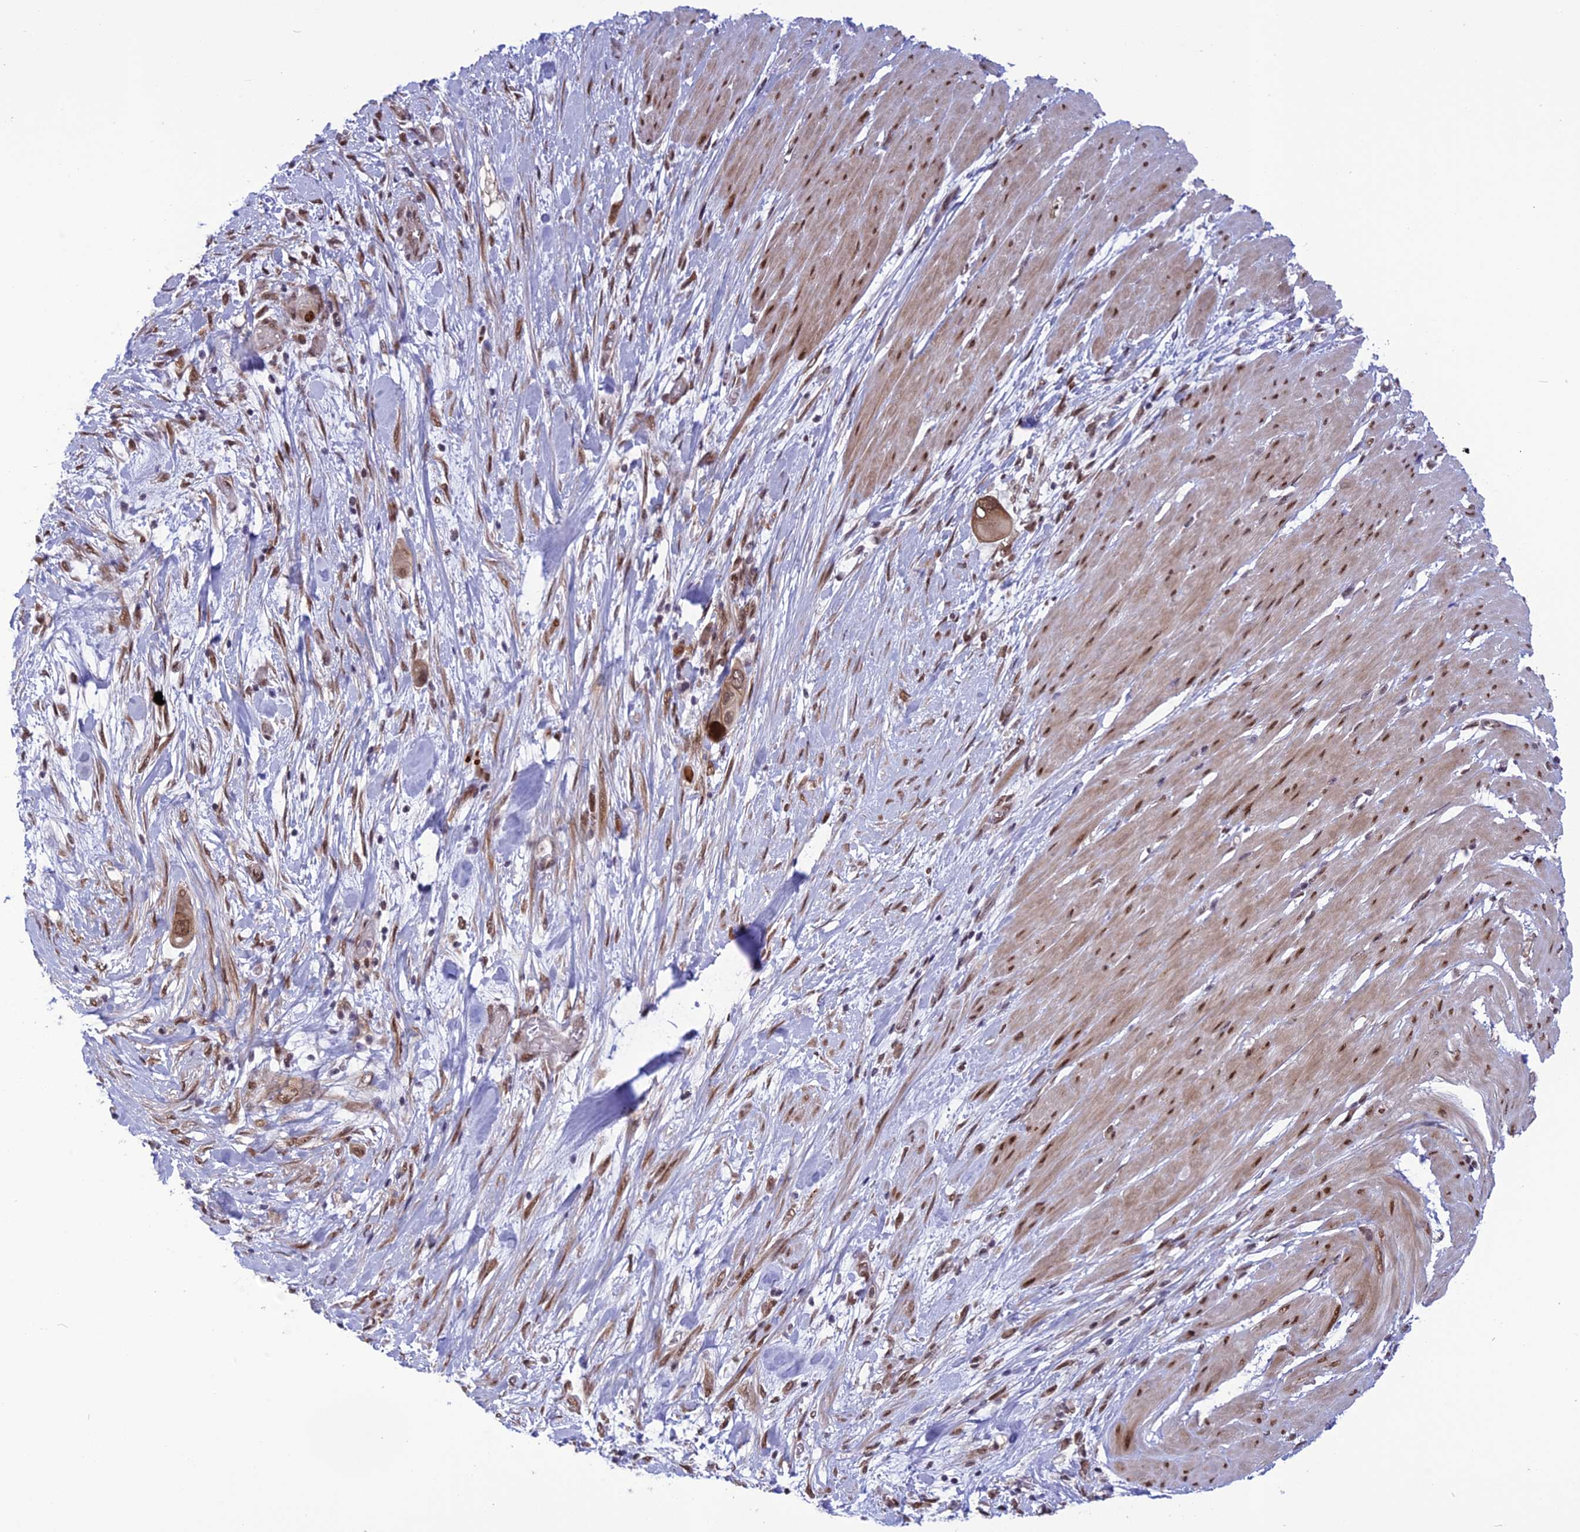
{"staining": {"intensity": "moderate", "quantity": ">75%", "location": "nuclear"}, "tissue": "pancreatic cancer", "cell_type": "Tumor cells", "image_type": "cancer", "snomed": [{"axis": "morphology", "description": "Adenocarcinoma, NOS"}, {"axis": "topography", "description": "Pancreas"}], "caption": "Immunohistochemistry (IHC) photomicrograph of neoplastic tissue: adenocarcinoma (pancreatic) stained using immunohistochemistry (IHC) exhibits medium levels of moderate protein expression localized specifically in the nuclear of tumor cells, appearing as a nuclear brown color.", "gene": "RTRAF", "patient": {"sex": "male", "age": 68}}